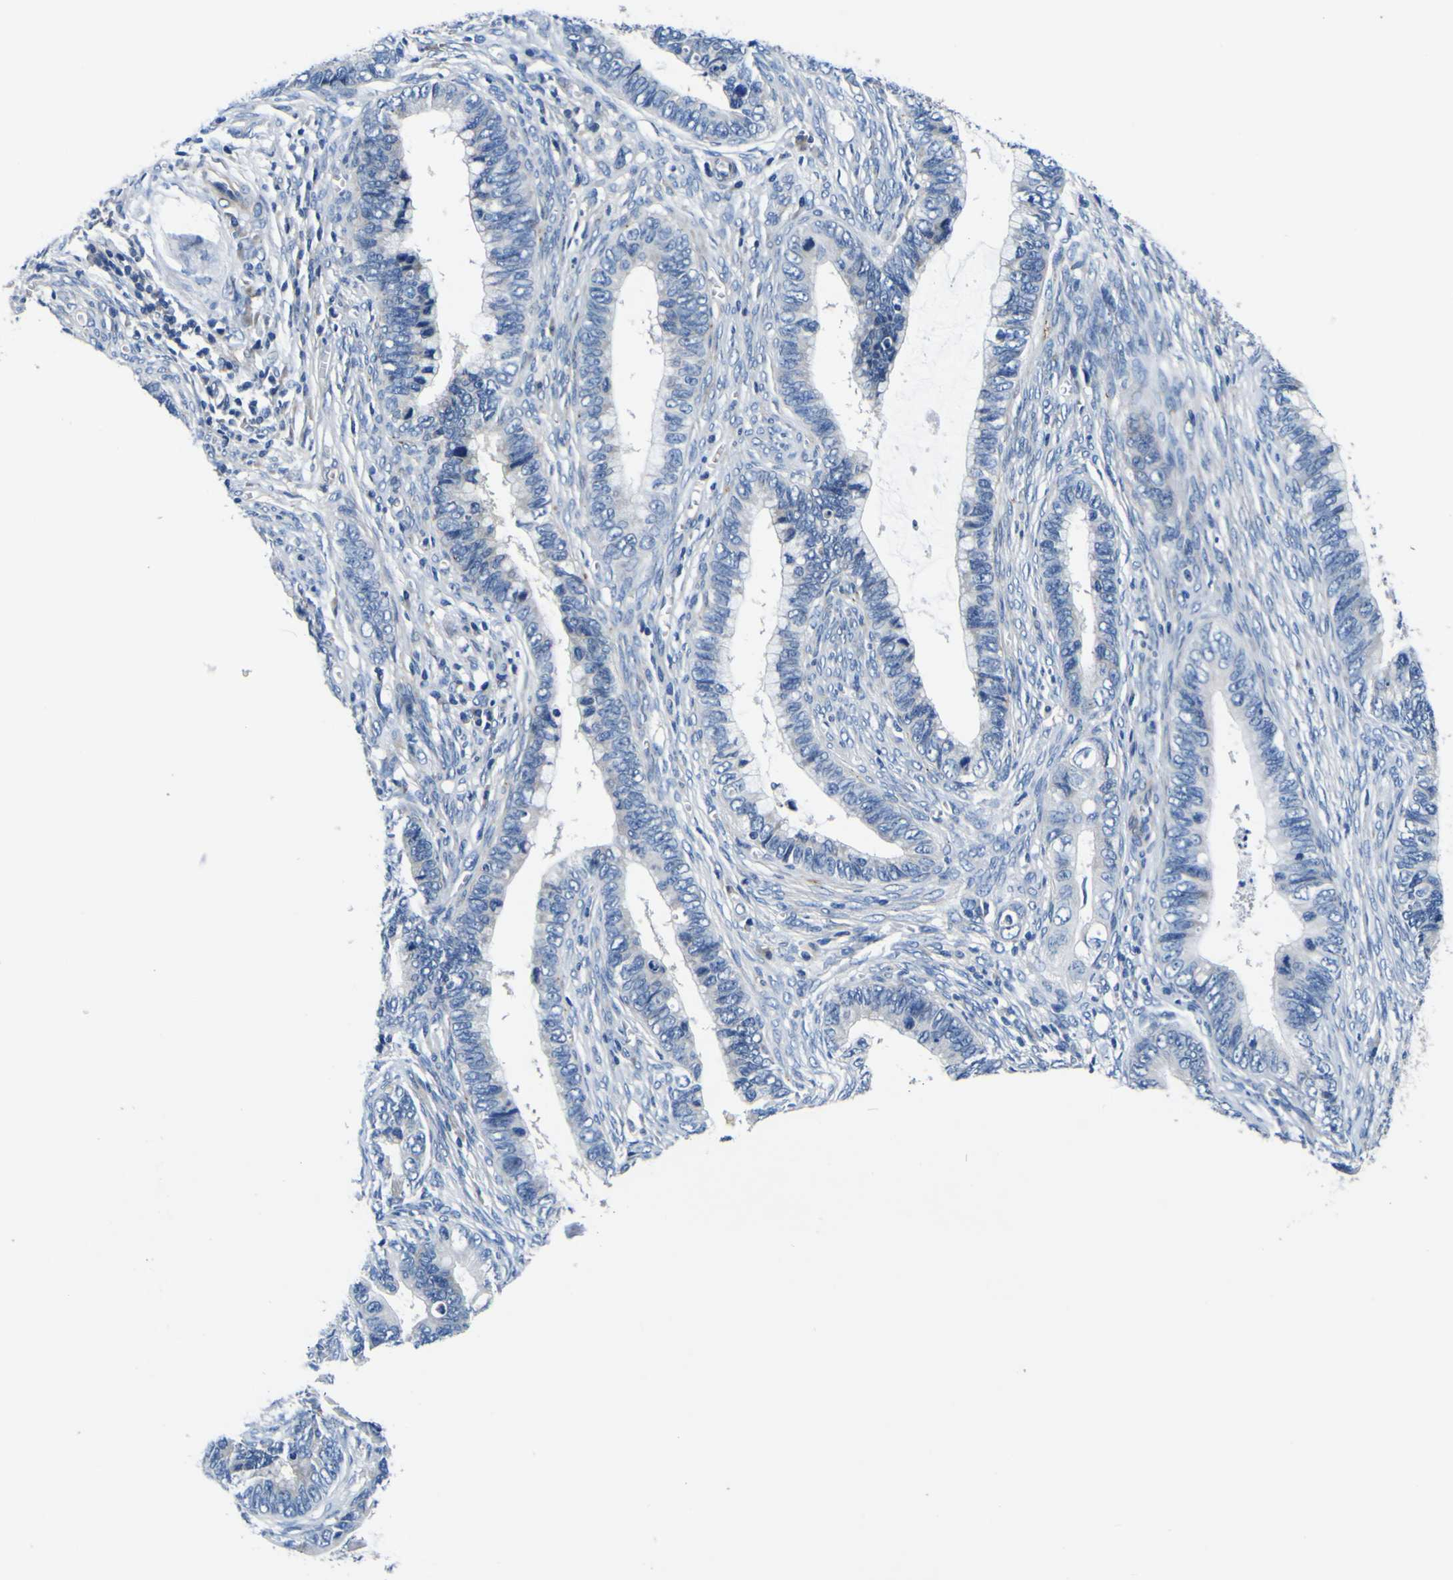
{"staining": {"intensity": "negative", "quantity": "none", "location": "none"}, "tissue": "cervical cancer", "cell_type": "Tumor cells", "image_type": "cancer", "snomed": [{"axis": "morphology", "description": "Adenocarcinoma, NOS"}, {"axis": "topography", "description": "Cervix"}], "caption": "IHC micrograph of neoplastic tissue: human adenocarcinoma (cervical) stained with DAB exhibits no significant protein positivity in tumor cells.", "gene": "AGAP3", "patient": {"sex": "female", "age": 44}}